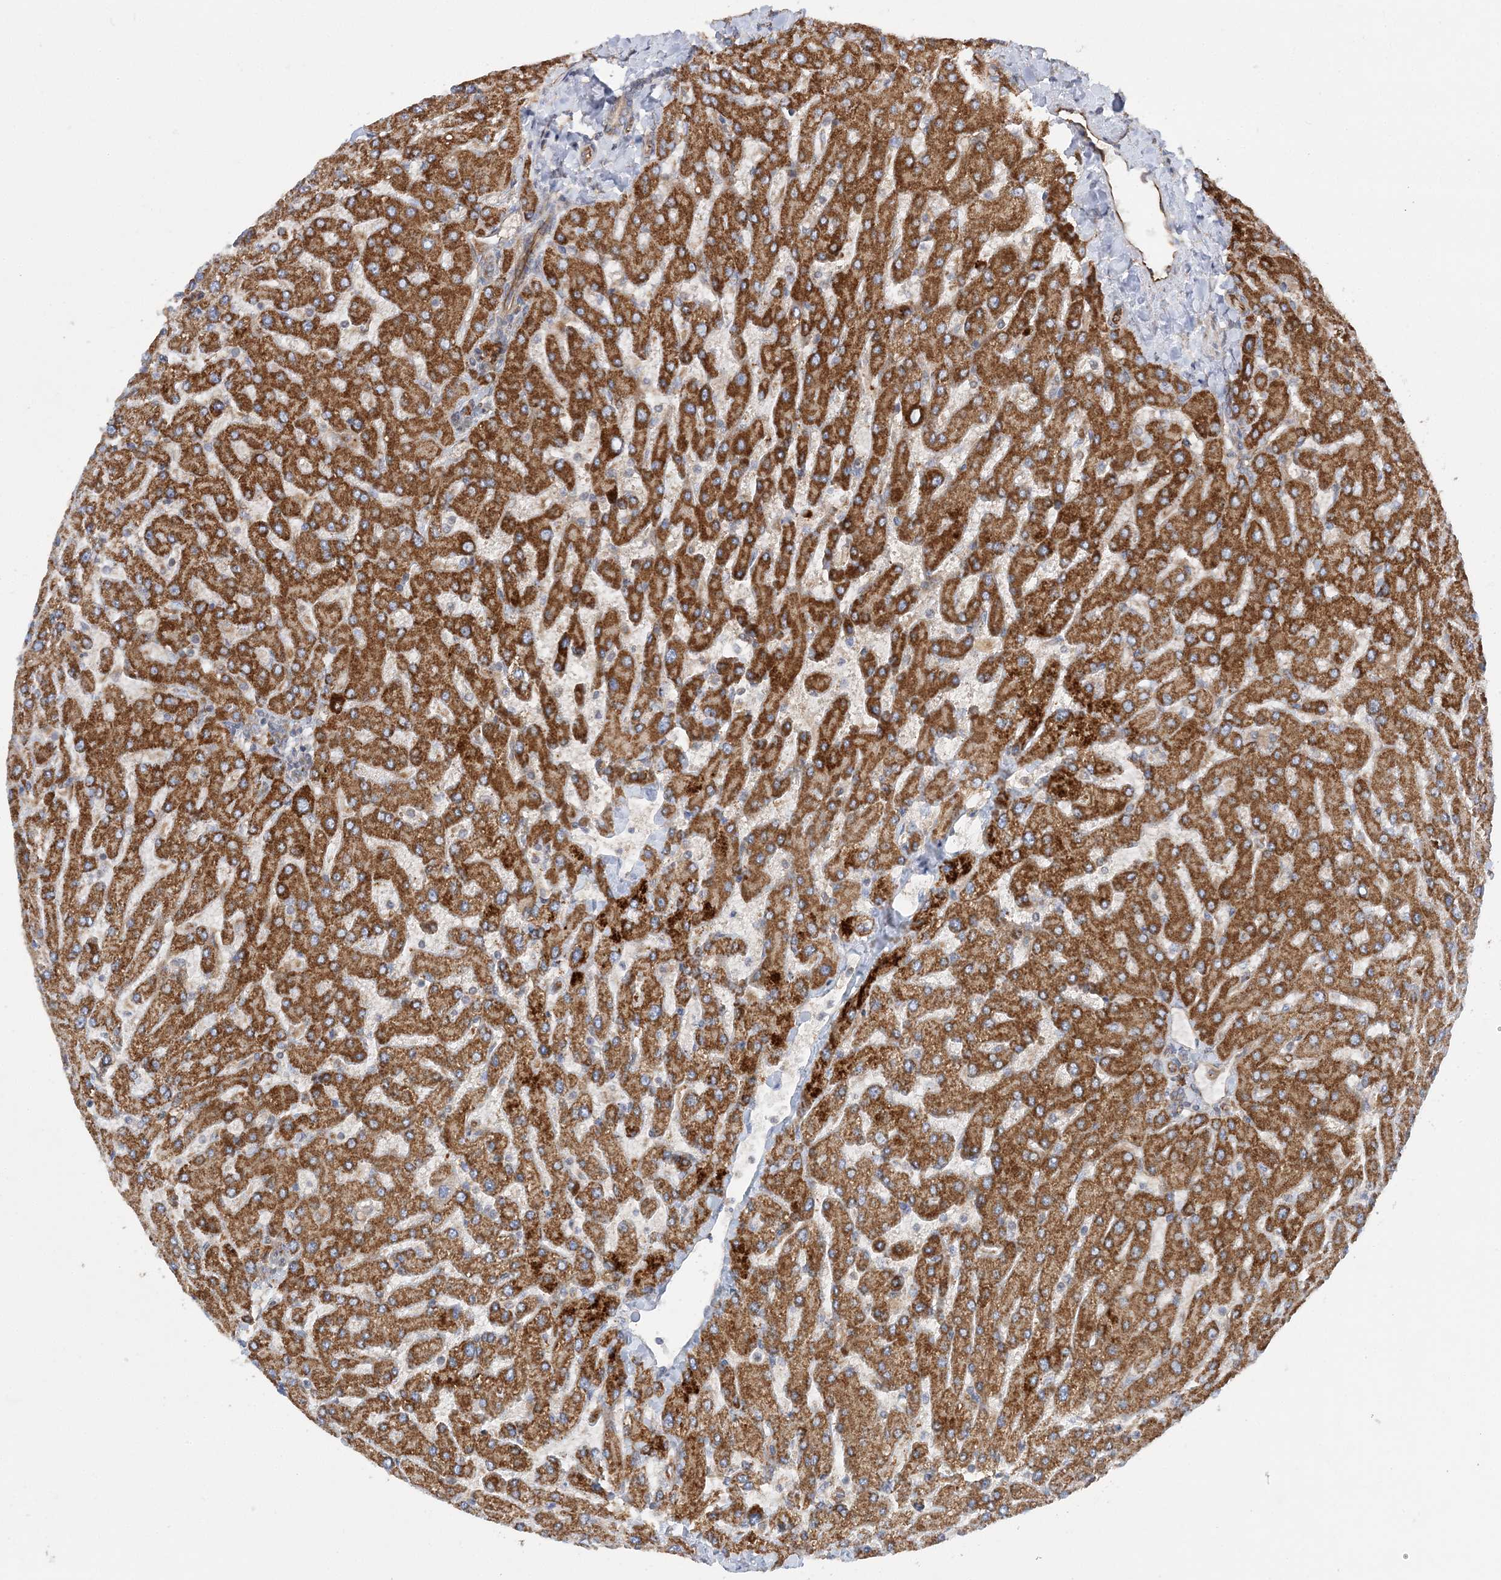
{"staining": {"intensity": "weak", "quantity": "<25%", "location": "cytoplasmic/membranous"}, "tissue": "liver", "cell_type": "Cholangiocytes", "image_type": "normal", "snomed": [{"axis": "morphology", "description": "Normal tissue, NOS"}, {"axis": "topography", "description": "Liver"}], "caption": "Liver was stained to show a protein in brown. There is no significant expression in cholangiocytes. (DAB immunohistochemistry (IHC), high magnification).", "gene": "FAM114A2", "patient": {"sex": "male", "age": 55}}